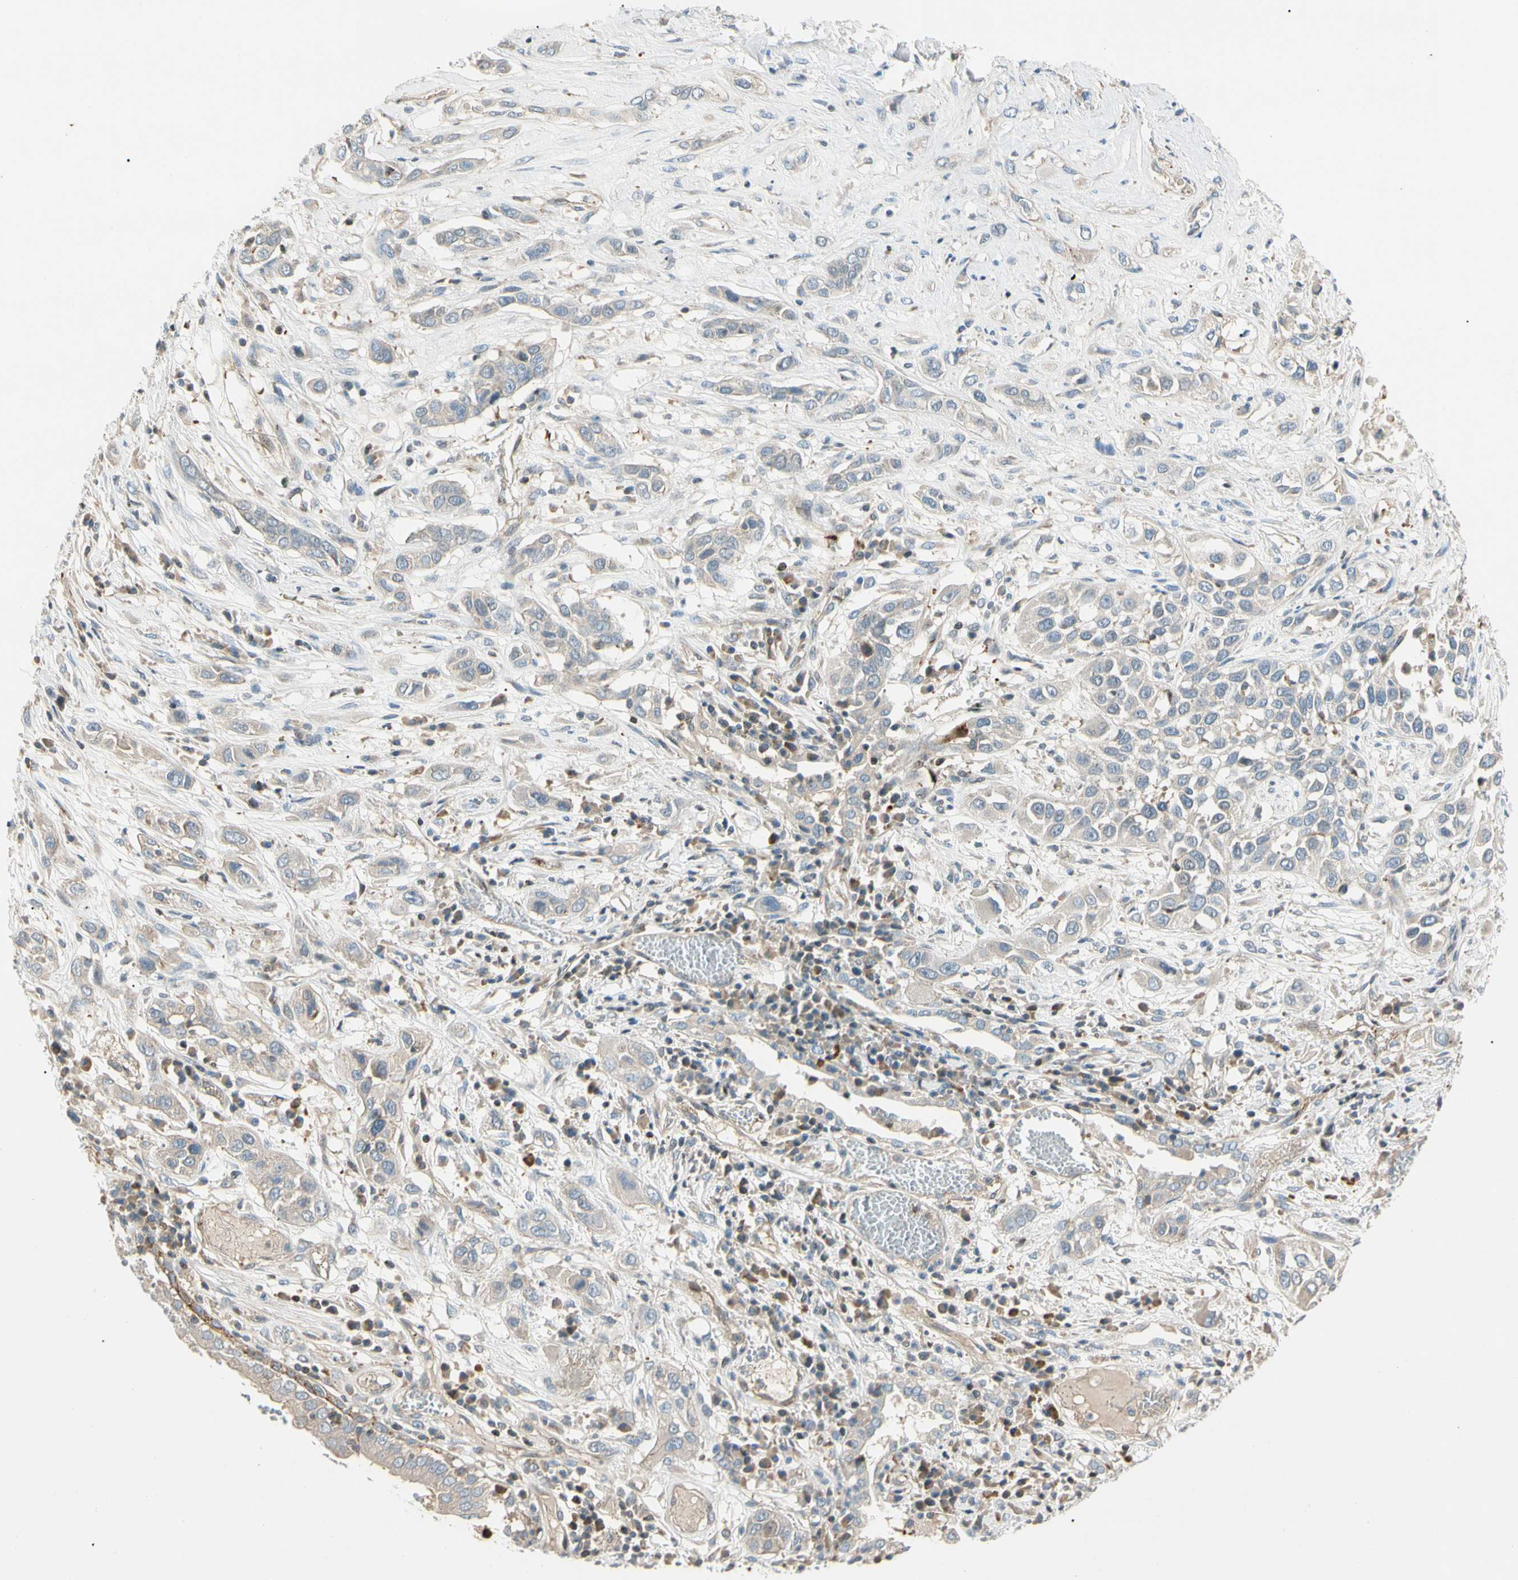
{"staining": {"intensity": "weak", "quantity": ">75%", "location": "cytoplasmic/membranous"}, "tissue": "lung cancer", "cell_type": "Tumor cells", "image_type": "cancer", "snomed": [{"axis": "morphology", "description": "Squamous cell carcinoma, NOS"}, {"axis": "topography", "description": "Lung"}], "caption": "Lung cancer stained for a protein (brown) reveals weak cytoplasmic/membranous positive staining in approximately >75% of tumor cells.", "gene": "CDH6", "patient": {"sex": "male", "age": 71}}